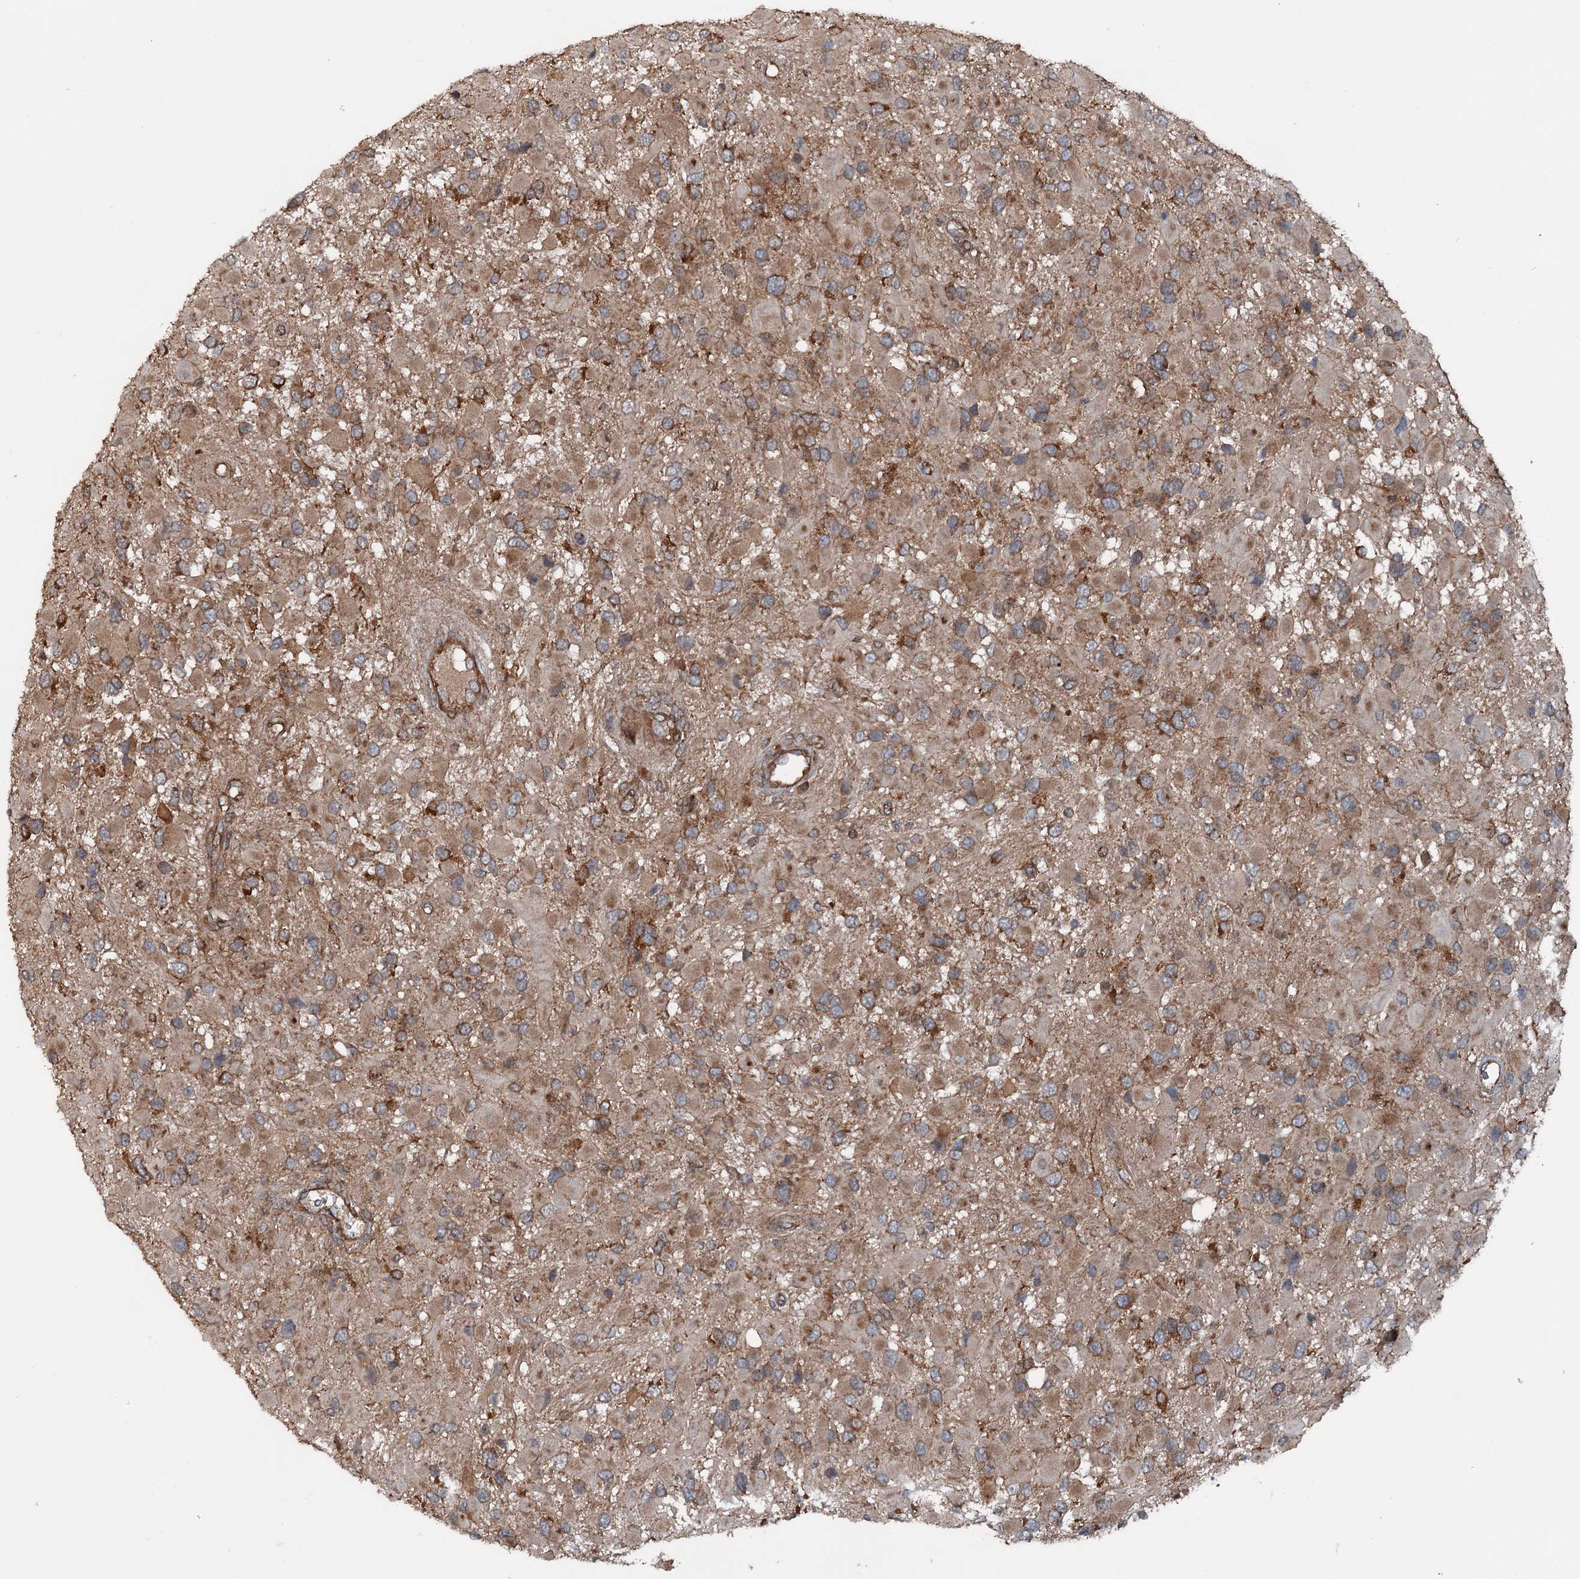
{"staining": {"intensity": "moderate", "quantity": ">75%", "location": "cytoplasmic/membranous"}, "tissue": "glioma", "cell_type": "Tumor cells", "image_type": "cancer", "snomed": [{"axis": "morphology", "description": "Glioma, malignant, High grade"}, {"axis": "topography", "description": "Brain"}], "caption": "High-power microscopy captured an immunohistochemistry (IHC) micrograph of glioma, revealing moderate cytoplasmic/membranous staining in about >75% of tumor cells.", "gene": "RNF214", "patient": {"sex": "male", "age": 53}}